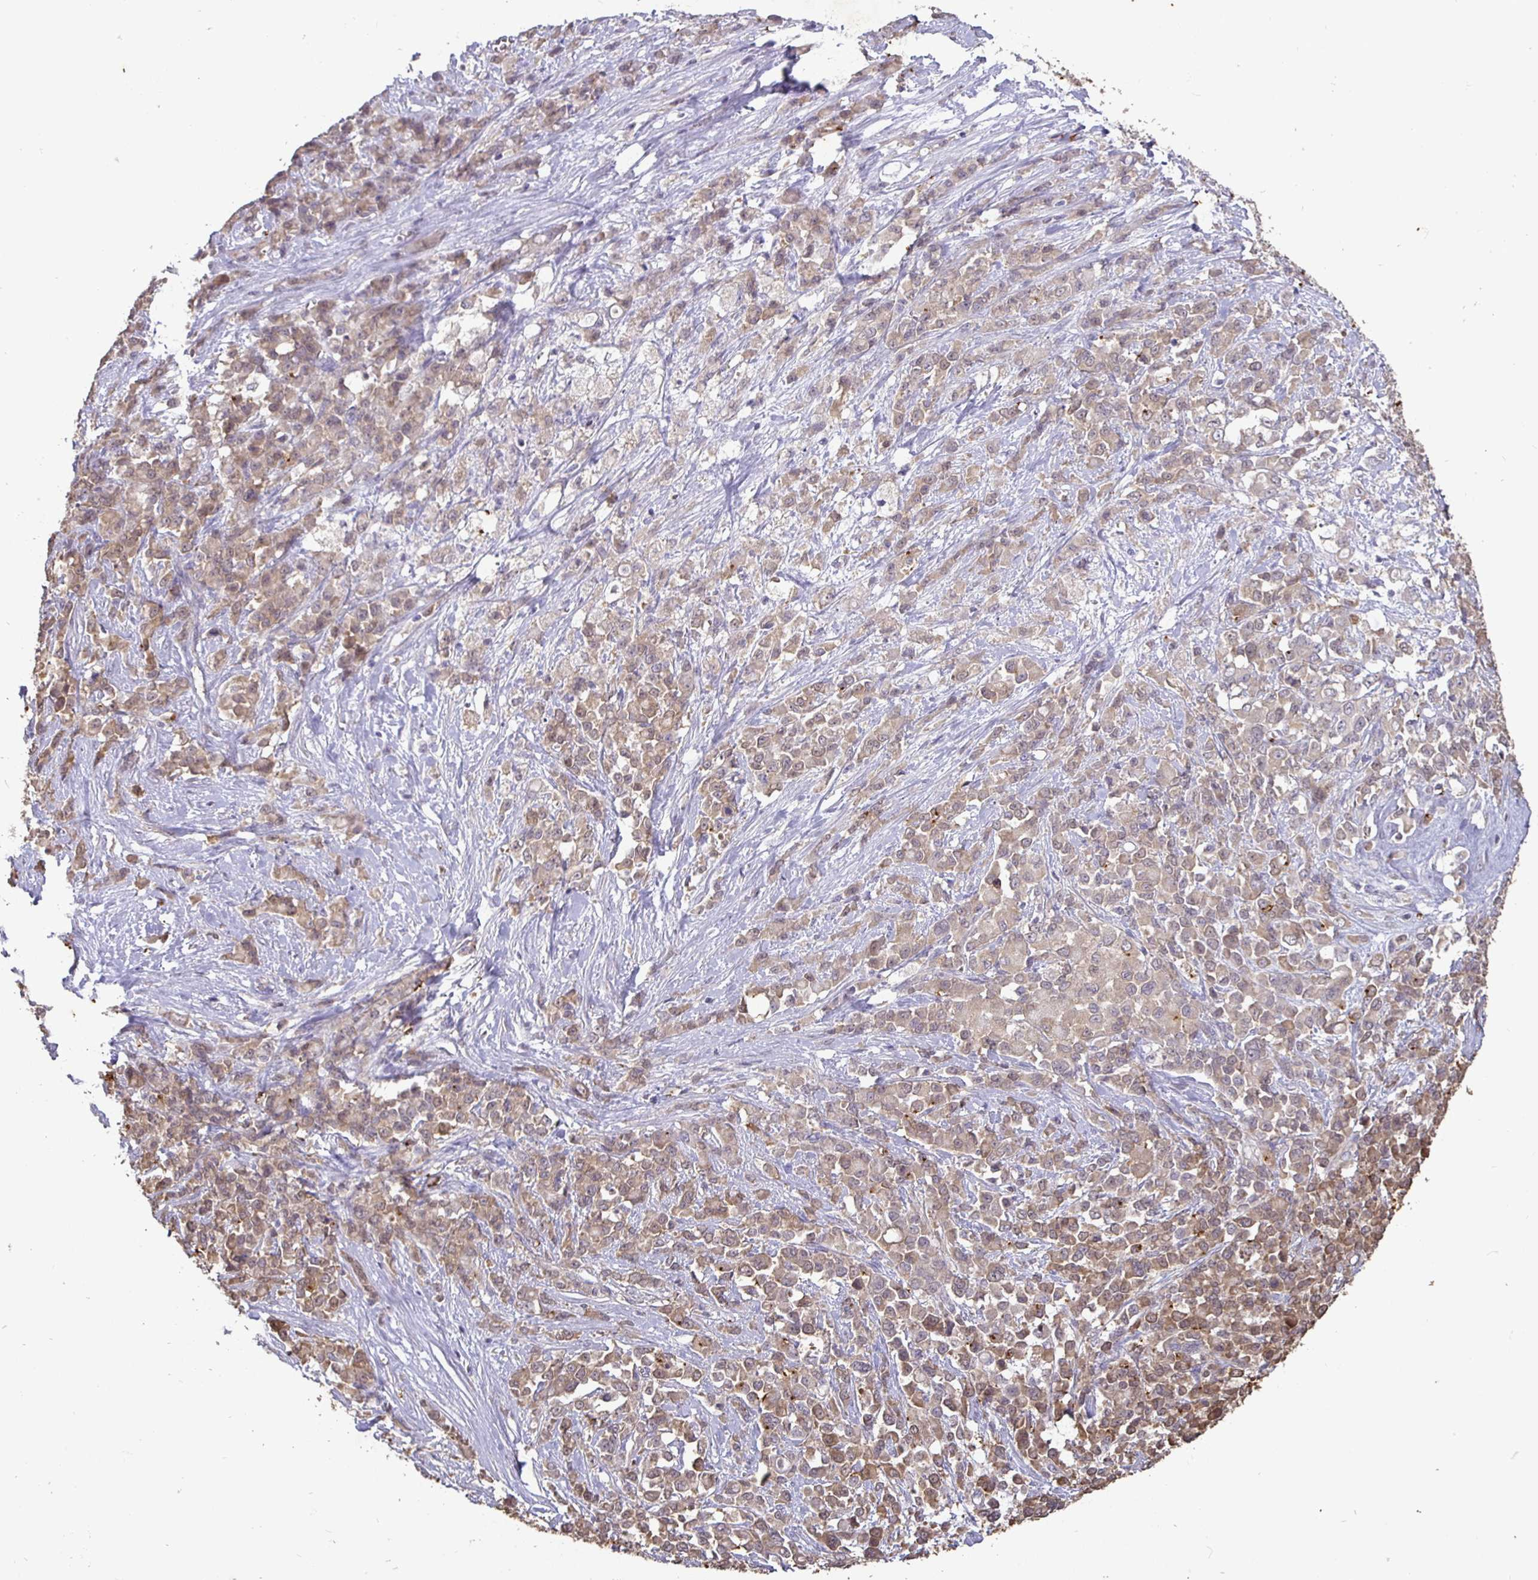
{"staining": {"intensity": "moderate", "quantity": ">75%", "location": "cytoplasmic/membranous,nuclear"}, "tissue": "stomach cancer", "cell_type": "Tumor cells", "image_type": "cancer", "snomed": [{"axis": "morphology", "description": "Adenocarcinoma, NOS"}, {"axis": "topography", "description": "Stomach"}], "caption": "Approximately >75% of tumor cells in human adenocarcinoma (stomach) exhibit moderate cytoplasmic/membranous and nuclear protein positivity as visualized by brown immunohistochemical staining.", "gene": "SHISA4", "patient": {"sex": "female", "age": 76}}